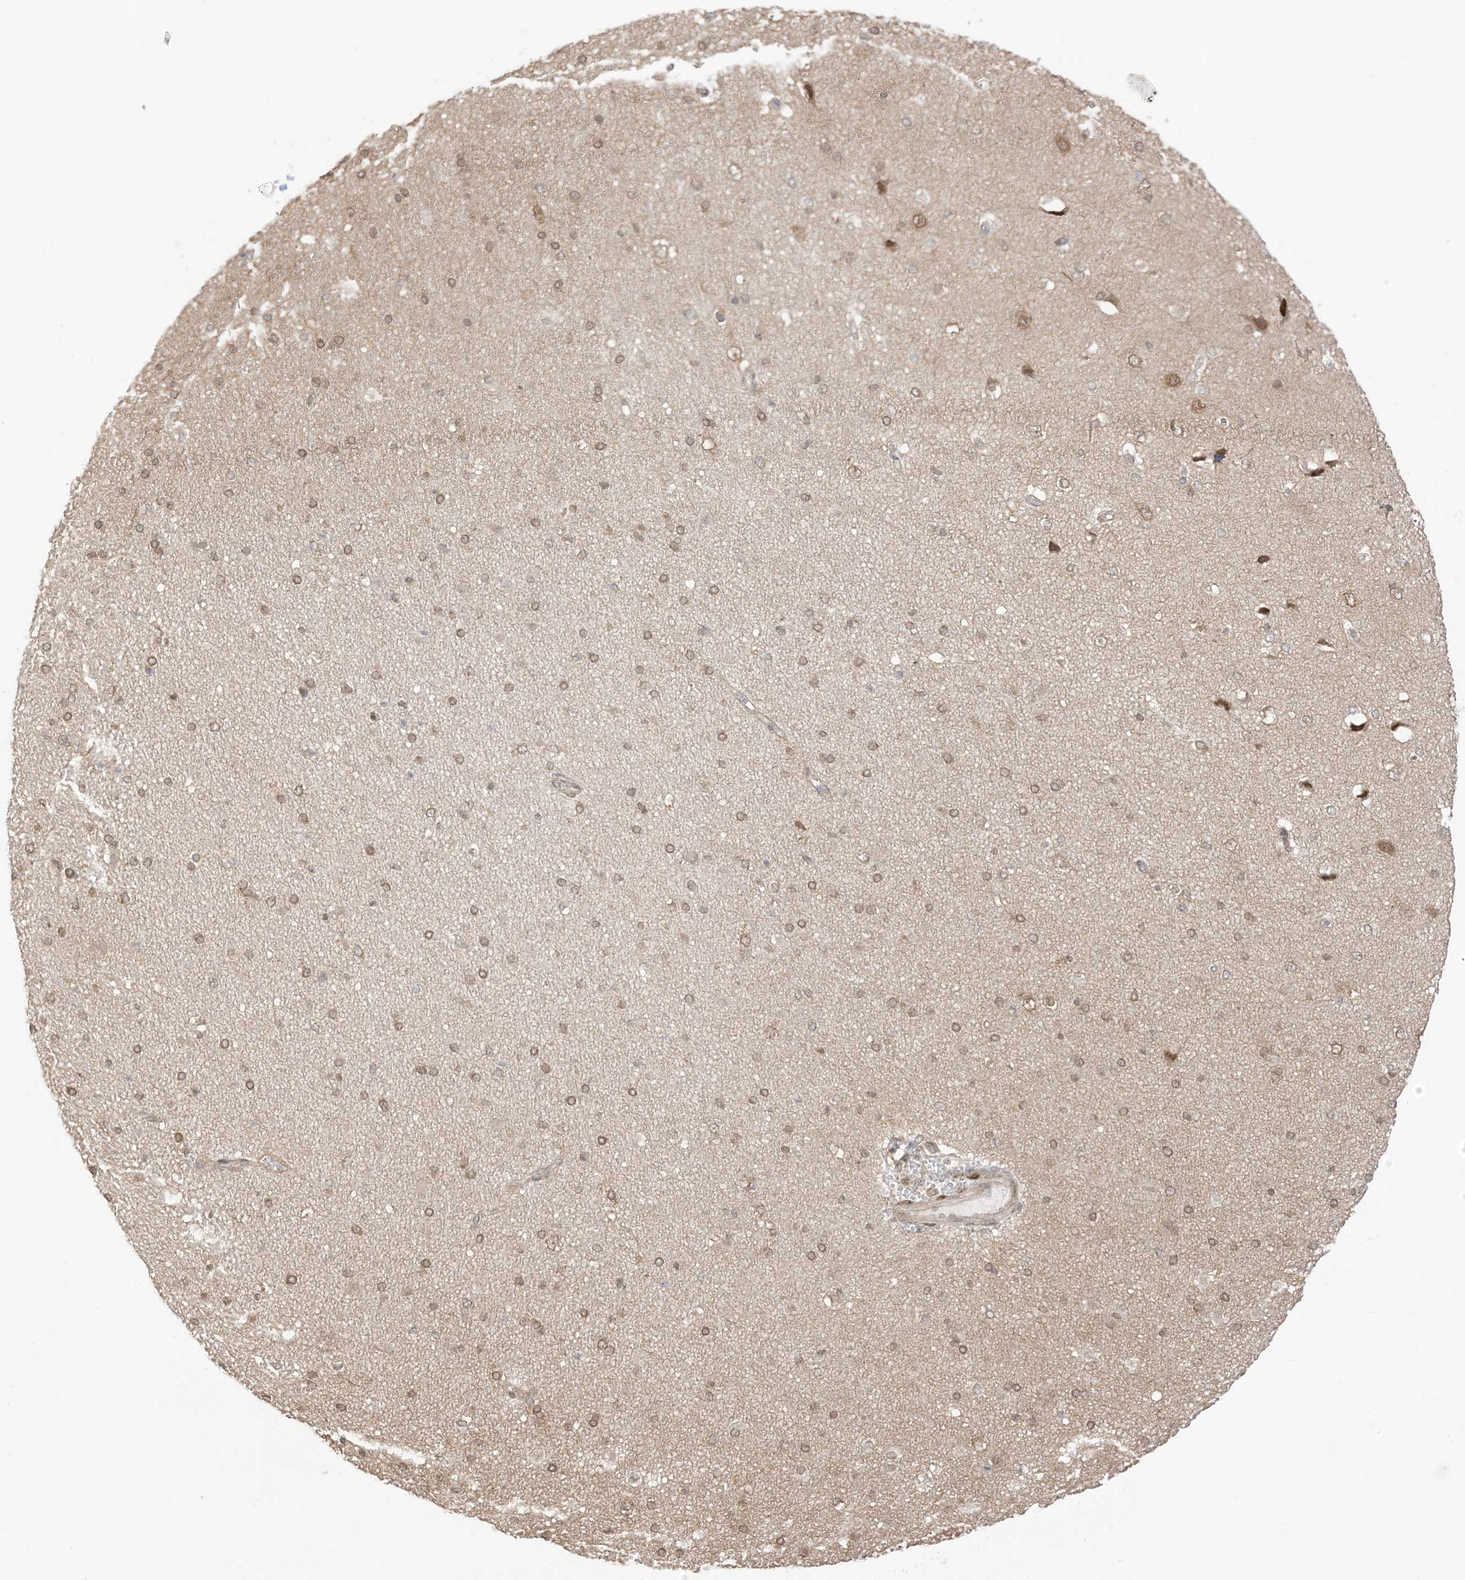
{"staining": {"intensity": "weak", "quantity": ">75%", "location": "cytoplasmic/membranous,nuclear"}, "tissue": "cerebral cortex", "cell_type": "Endothelial cells", "image_type": "normal", "snomed": [{"axis": "morphology", "description": "Normal tissue, NOS"}, {"axis": "morphology", "description": "Developmental malformation"}, {"axis": "topography", "description": "Cerebral cortex"}], "caption": "Endothelial cells reveal low levels of weak cytoplasmic/membranous,nuclear expression in about >75% of cells in benign cerebral cortex. The protein is shown in brown color, while the nuclei are stained blue.", "gene": "UBE2E2", "patient": {"sex": "female", "age": 30}}